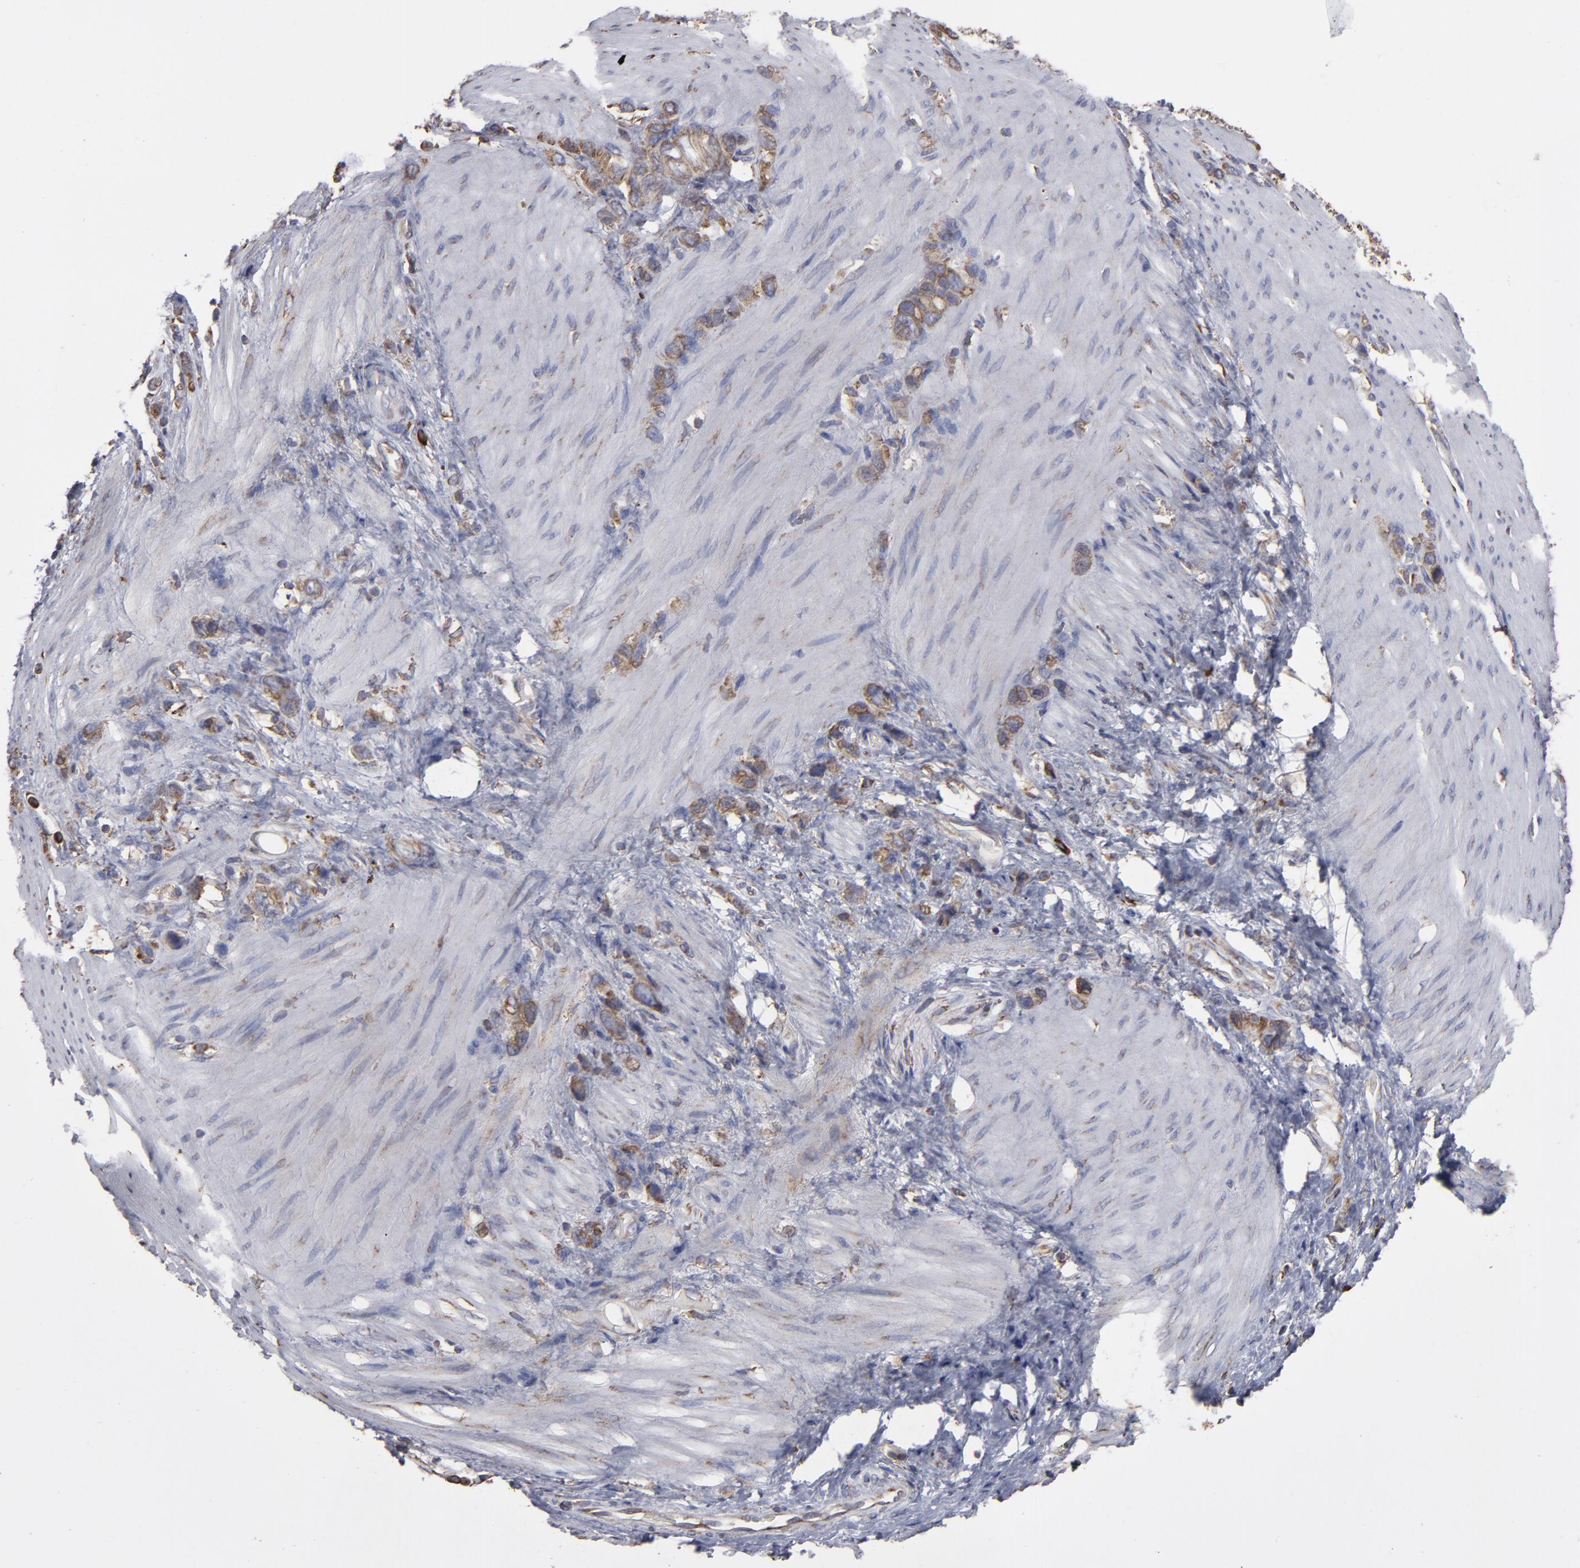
{"staining": {"intensity": "moderate", "quantity": ">75%", "location": "cytoplasmic/membranous"}, "tissue": "stomach cancer", "cell_type": "Tumor cells", "image_type": "cancer", "snomed": [{"axis": "morphology", "description": "Normal tissue, NOS"}, {"axis": "morphology", "description": "Adenocarcinoma, NOS"}, {"axis": "morphology", "description": "Adenocarcinoma, High grade"}, {"axis": "topography", "description": "Stomach, upper"}, {"axis": "topography", "description": "Stomach"}], "caption": "A brown stain highlights moderate cytoplasmic/membranous expression of a protein in stomach cancer tumor cells. The protein is shown in brown color, while the nuclei are stained blue.", "gene": "SND1", "patient": {"sex": "female", "age": 65}}